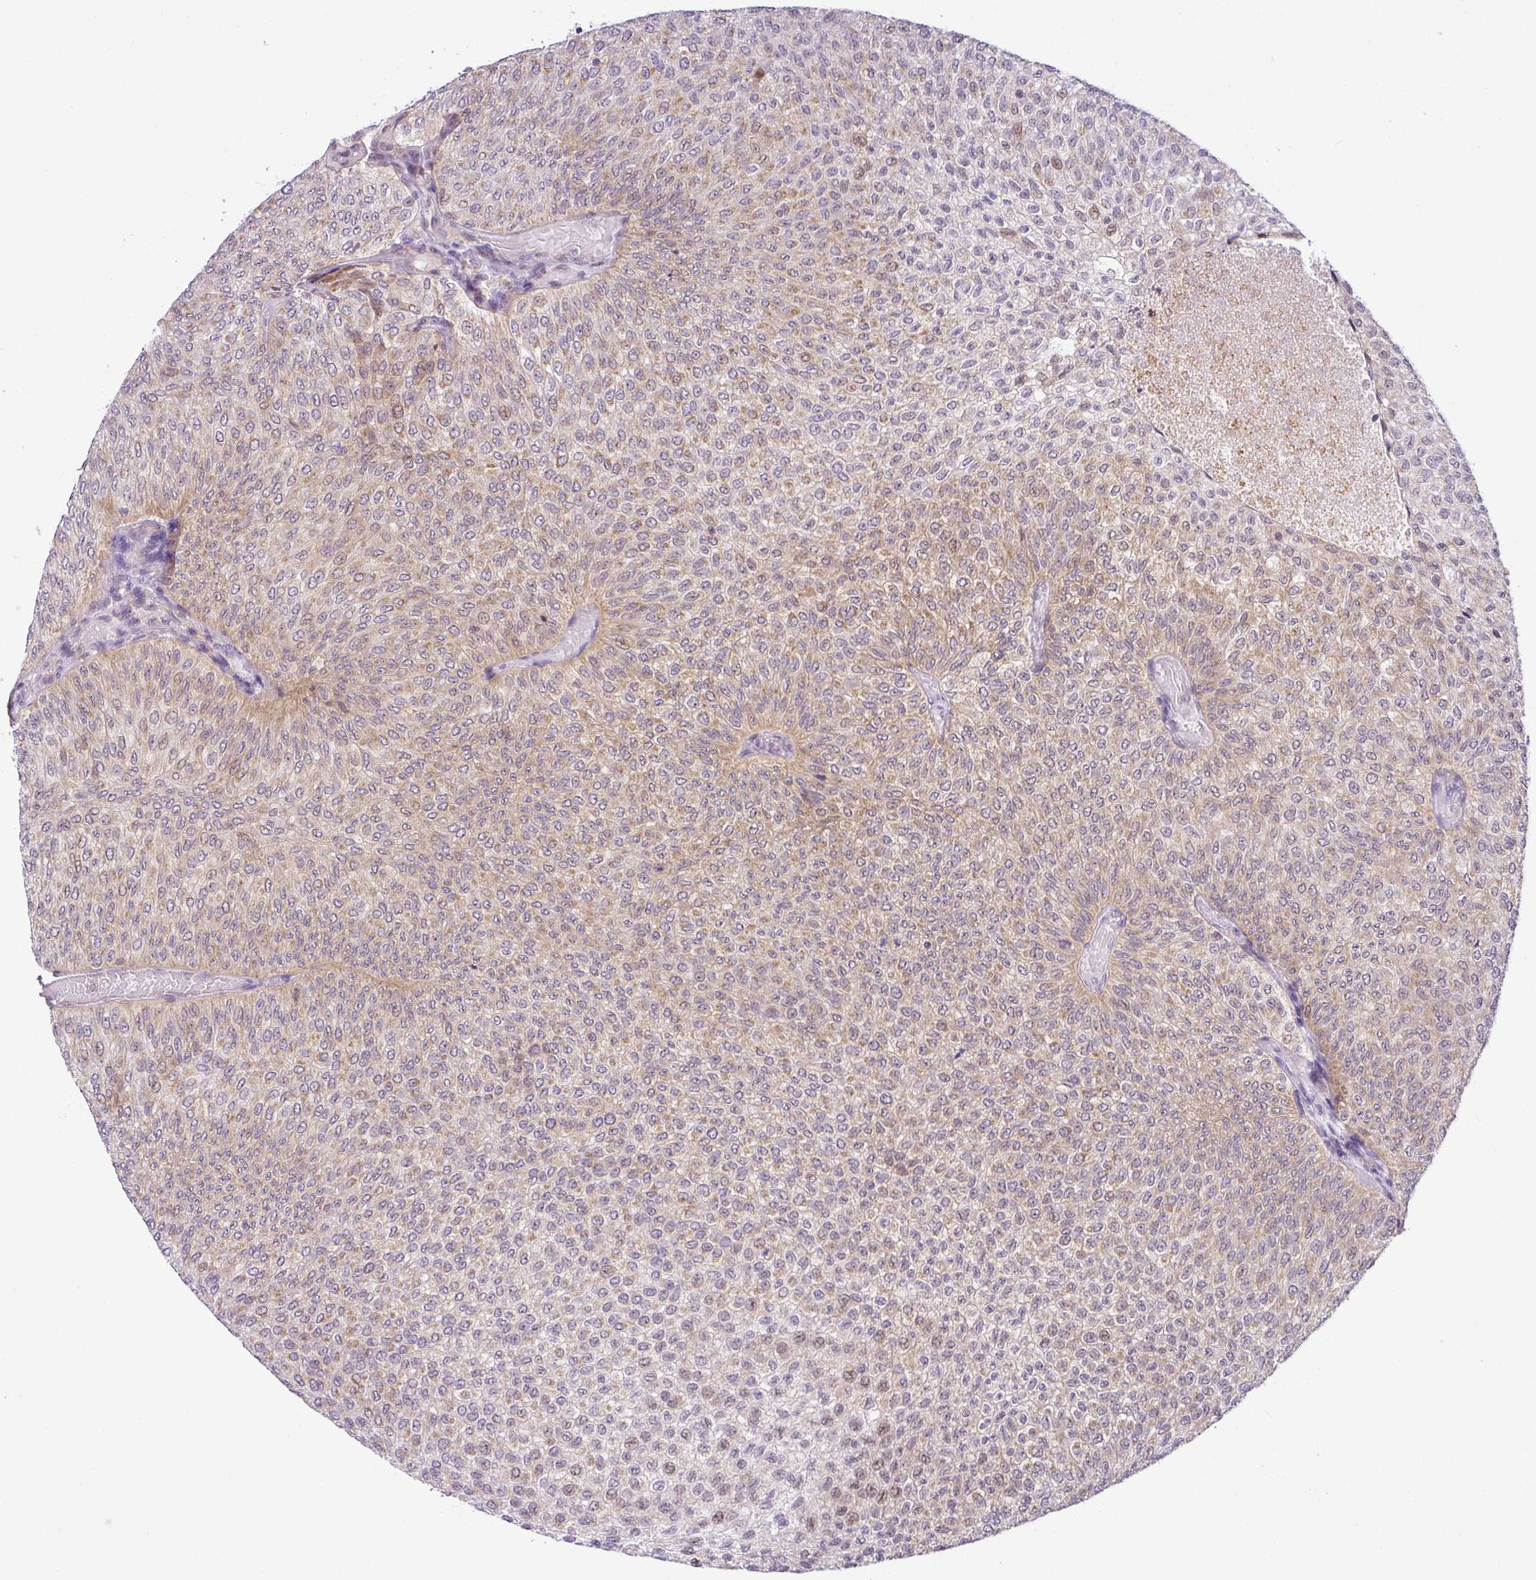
{"staining": {"intensity": "weak", "quantity": ">75%", "location": "cytoplasmic/membranous,nuclear"}, "tissue": "urothelial cancer", "cell_type": "Tumor cells", "image_type": "cancer", "snomed": [{"axis": "morphology", "description": "Urothelial carcinoma, Low grade"}, {"axis": "topography", "description": "Urinary bladder"}], "caption": "Immunohistochemistry (IHC) (DAB) staining of human low-grade urothelial carcinoma demonstrates weak cytoplasmic/membranous and nuclear protein staining in about >75% of tumor cells. (DAB = brown stain, brightfield microscopy at high magnification).", "gene": "NDUFB2", "patient": {"sex": "male", "age": 78}}